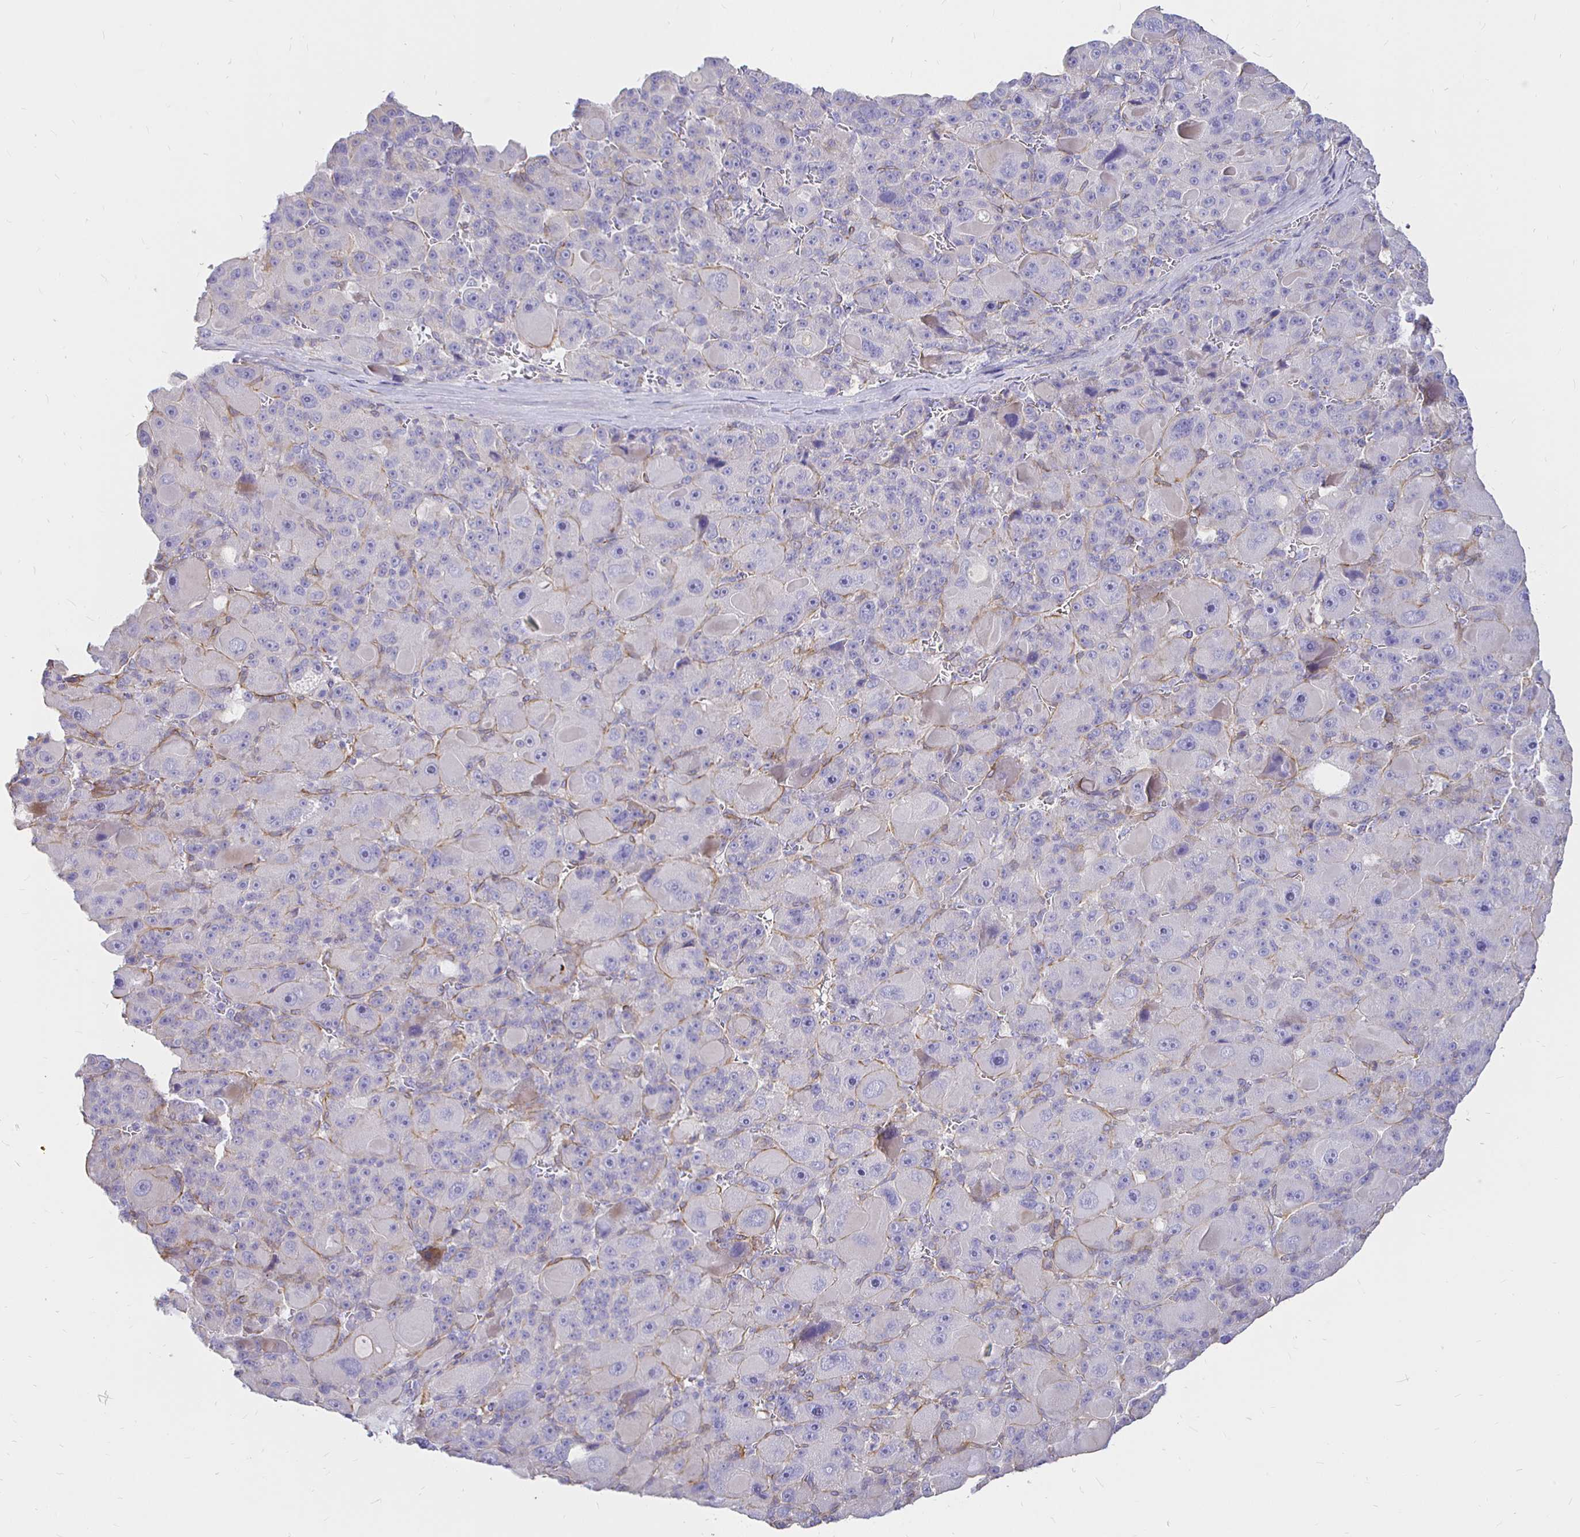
{"staining": {"intensity": "negative", "quantity": "none", "location": "none"}, "tissue": "liver cancer", "cell_type": "Tumor cells", "image_type": "cancer", "snomed": [{"axis": "morphology", "description": "Carcinoma, Hepatocellular, NOS"}, {"axis": "topography", "description": "Liver"}], "caption": "A high-resolution micrograph shows immunohistochemistry staining of liver cancer, which shows no significant positivity in tumor cells.", "gene": "PALM2AKAP2", "patient": {"sex": "male", "age": 76}}